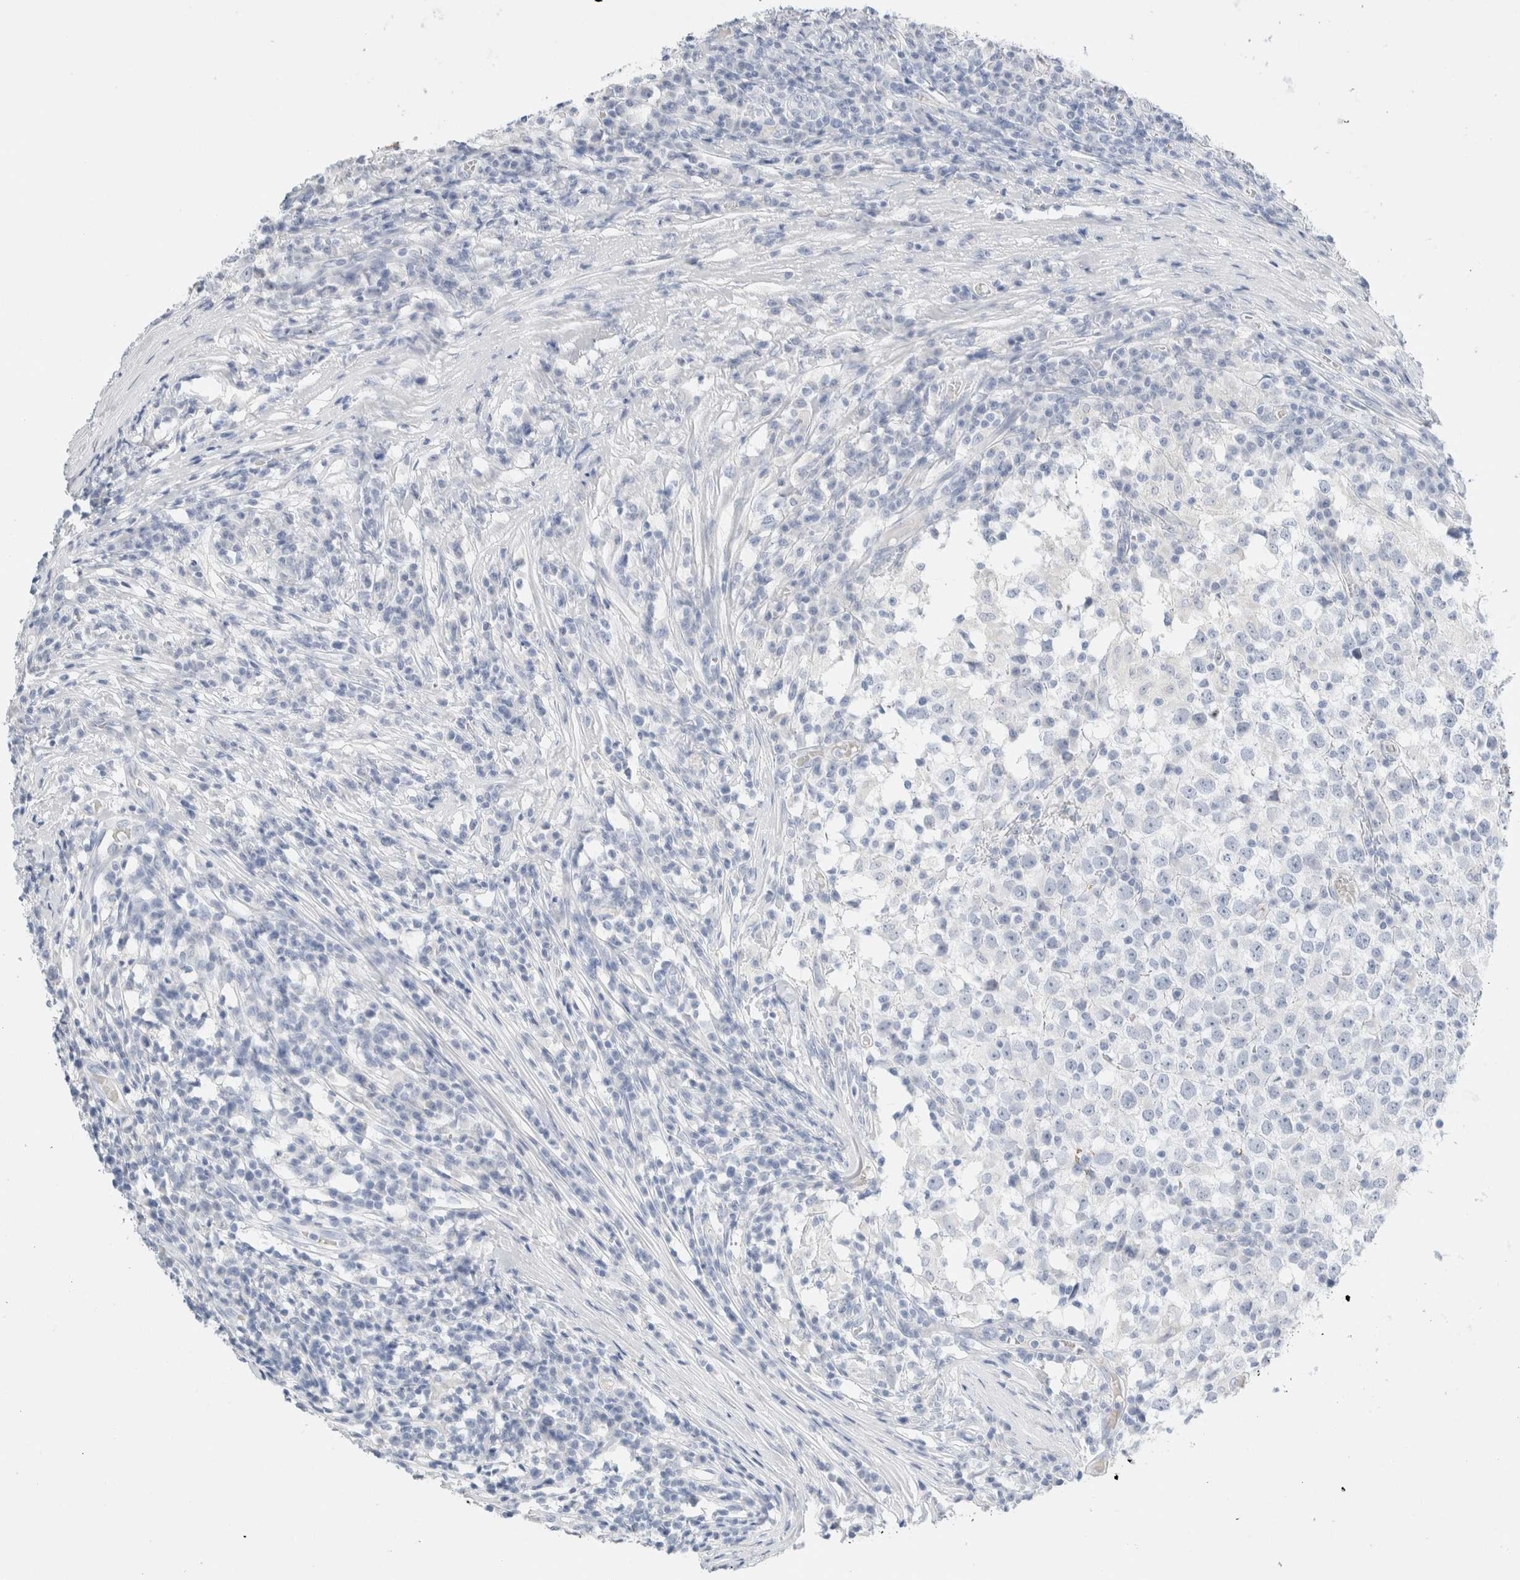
{"staining": {"intensity": "negative", "quantity": "none", "location": "none"}, "tissue": "testis cancer", "cell_type": "Tumor cells", "image_type": "cancer", "snomed": [{"axis": "morphology", "description": "Seminoma, NOS"}, {"axis": "topography", "description": "Testis"}], "caption": "IHC micrograph of human testis seminoma stained for a protein (brown), which demonstrates no staining in tumor cells.", "gene": "ARG1", "patient": {"sex": "male", "age": 65}}